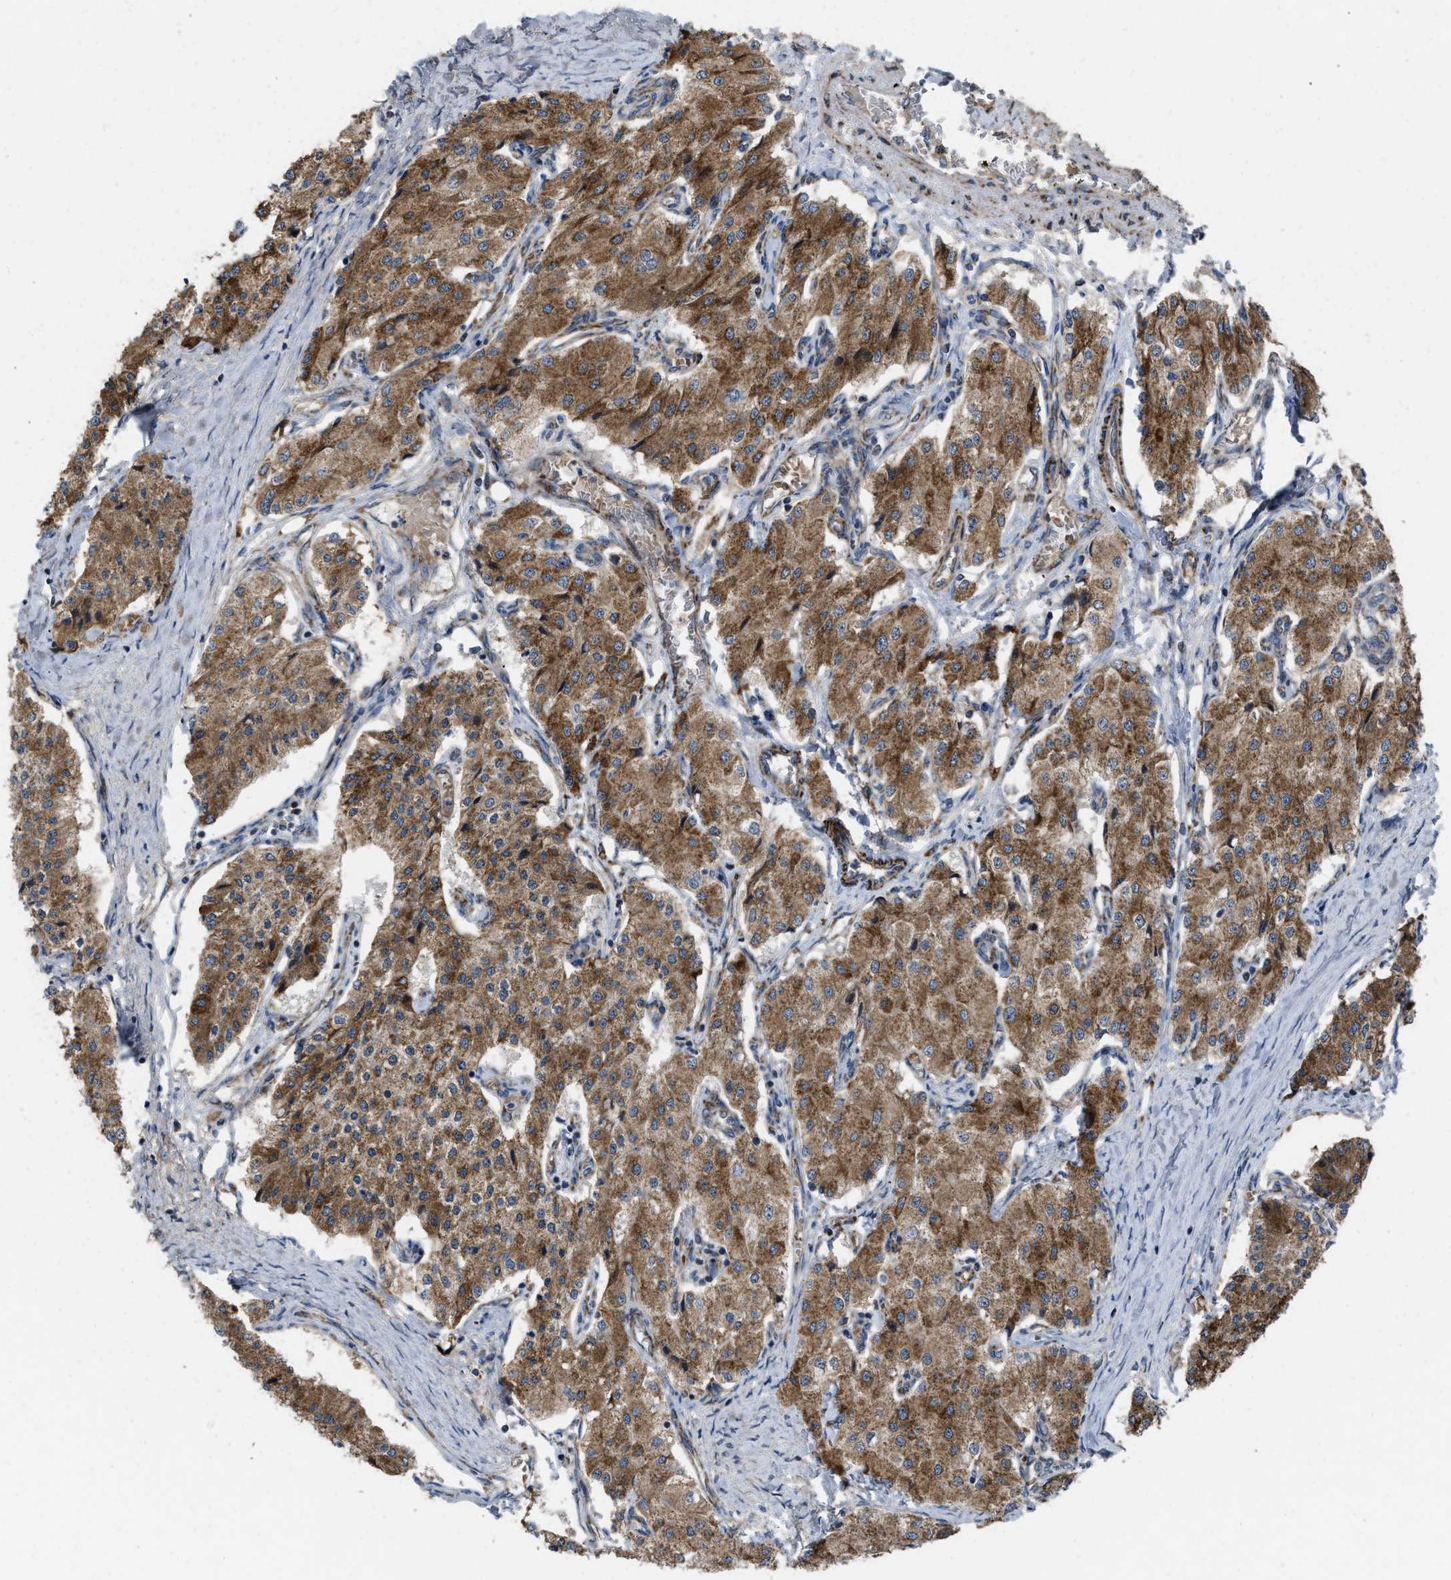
{"staining": {"intensity": "moderate", "quantity": ">75%", "location": "cytoplasmic/membranous"}, "tissue": "carcinoid", "cell_type": "Tumor cells", "image_type": "cancer", "snomed": [{"axis": "morphology", "description": "Carcinoid, malignant, NOS"}, {"axis": "topography", "description": "Colon"}], "caption": "High-power microscopy captured an IHC image of carcinoid, revealing moderate cytoplasmic/membranous positivity in about >75% of tumor cells.", "gene": "AKAP1", "patient": {"sex": "female", "age": 52}}